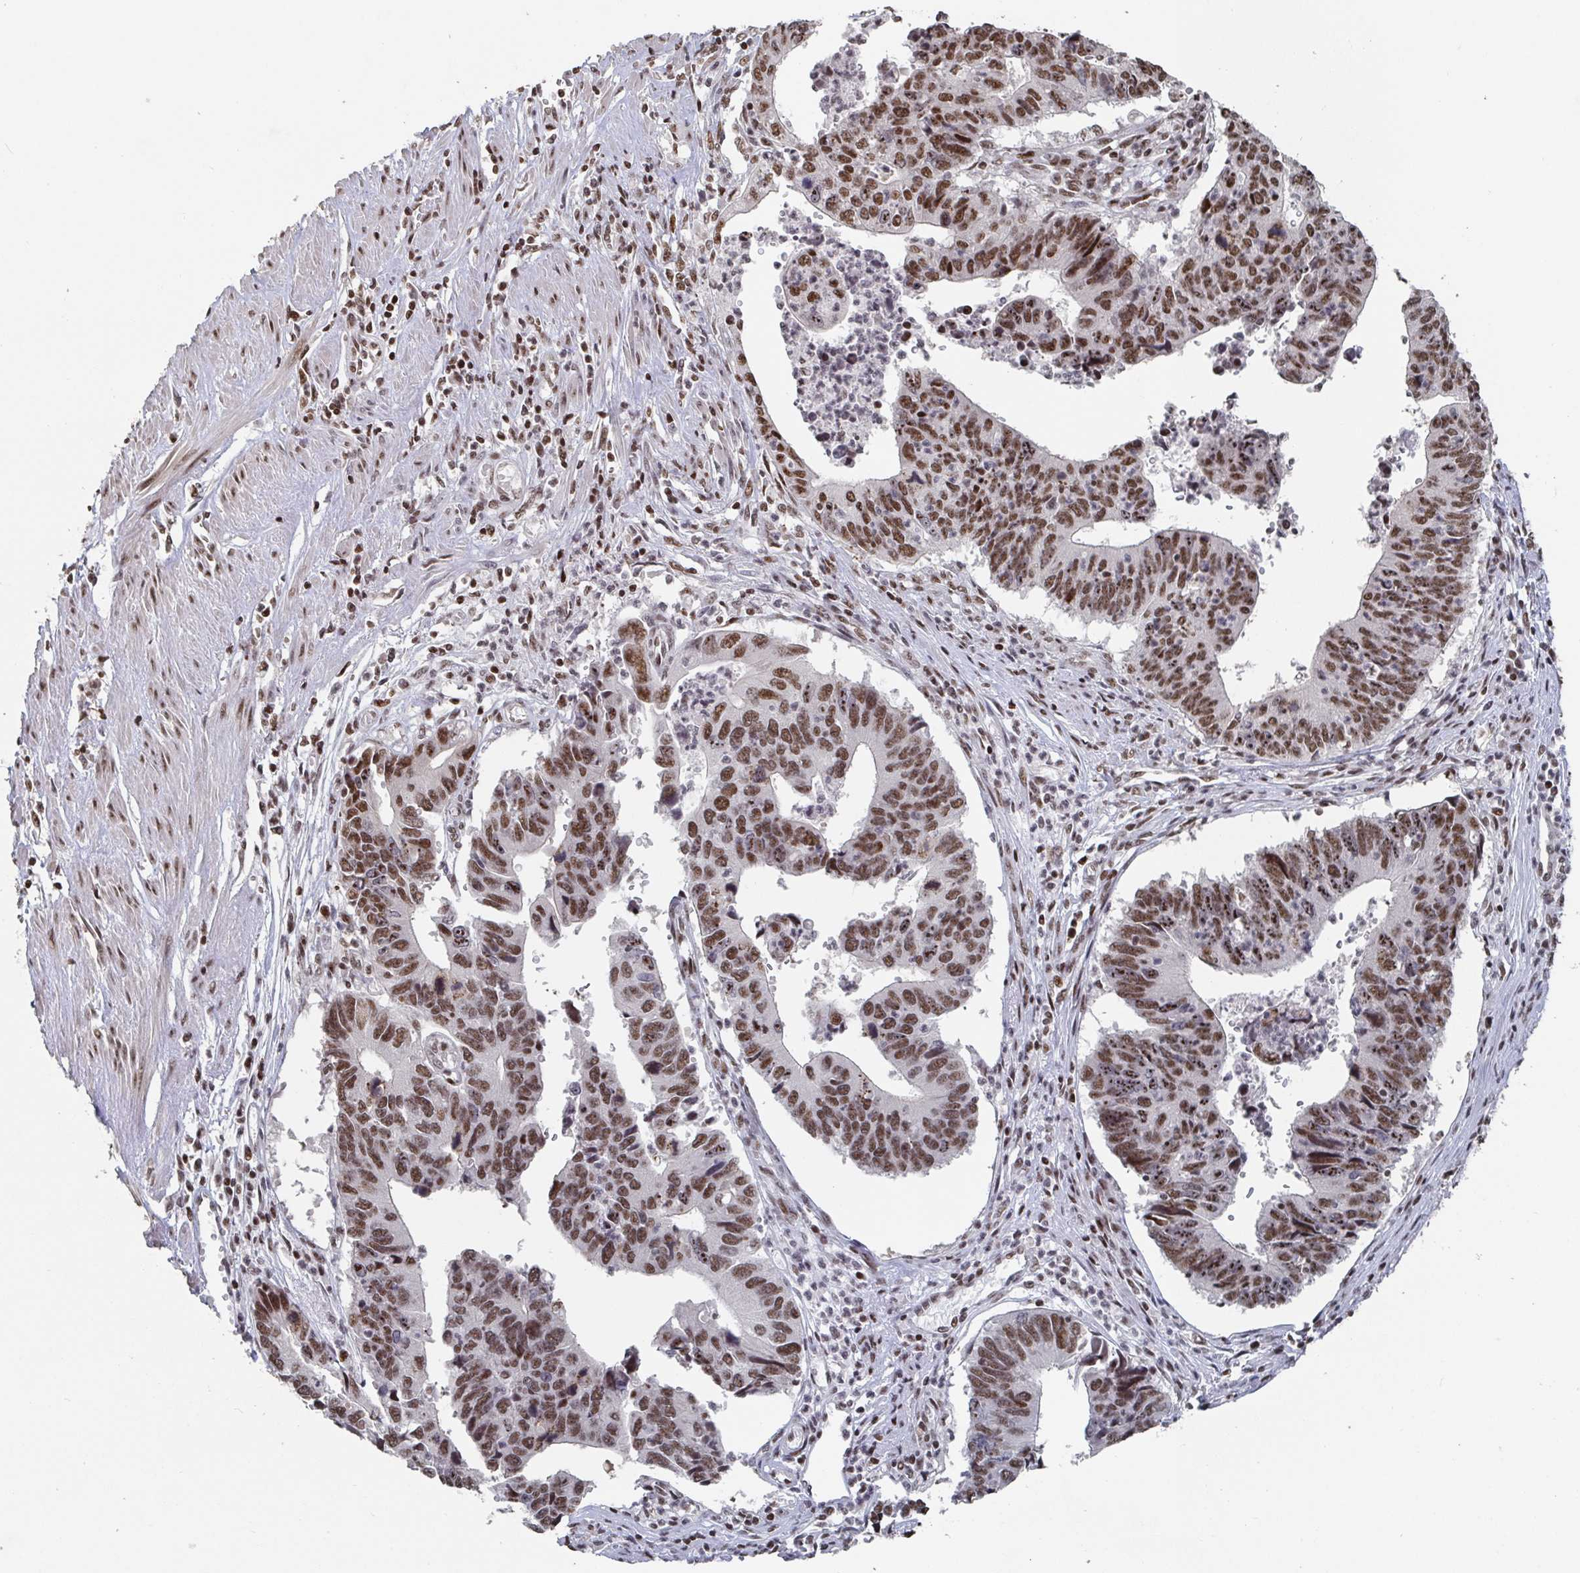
{"staining": {"intensity": "moderate", "quantity": ">75%", "location": "nuclear"}, "tissue": "stomach cancer", "cell_type": "Tumor cells", "image_type": "cancer", "snomed": [{"axis": "morphology", "description": "Adenocarcinoma, NOS"}, {"axis": "topography", "description": "Stomach"}], "caption": "IHC micrograph of human stomach cancer (adenocarcinoma) stained for a protein (brown), which demonstrates medium levels of moderate nuclear staining in about >75% of tumor cells.", "gene": "ZDHHC12", "patient": {"sex": "male", "age": 59}}